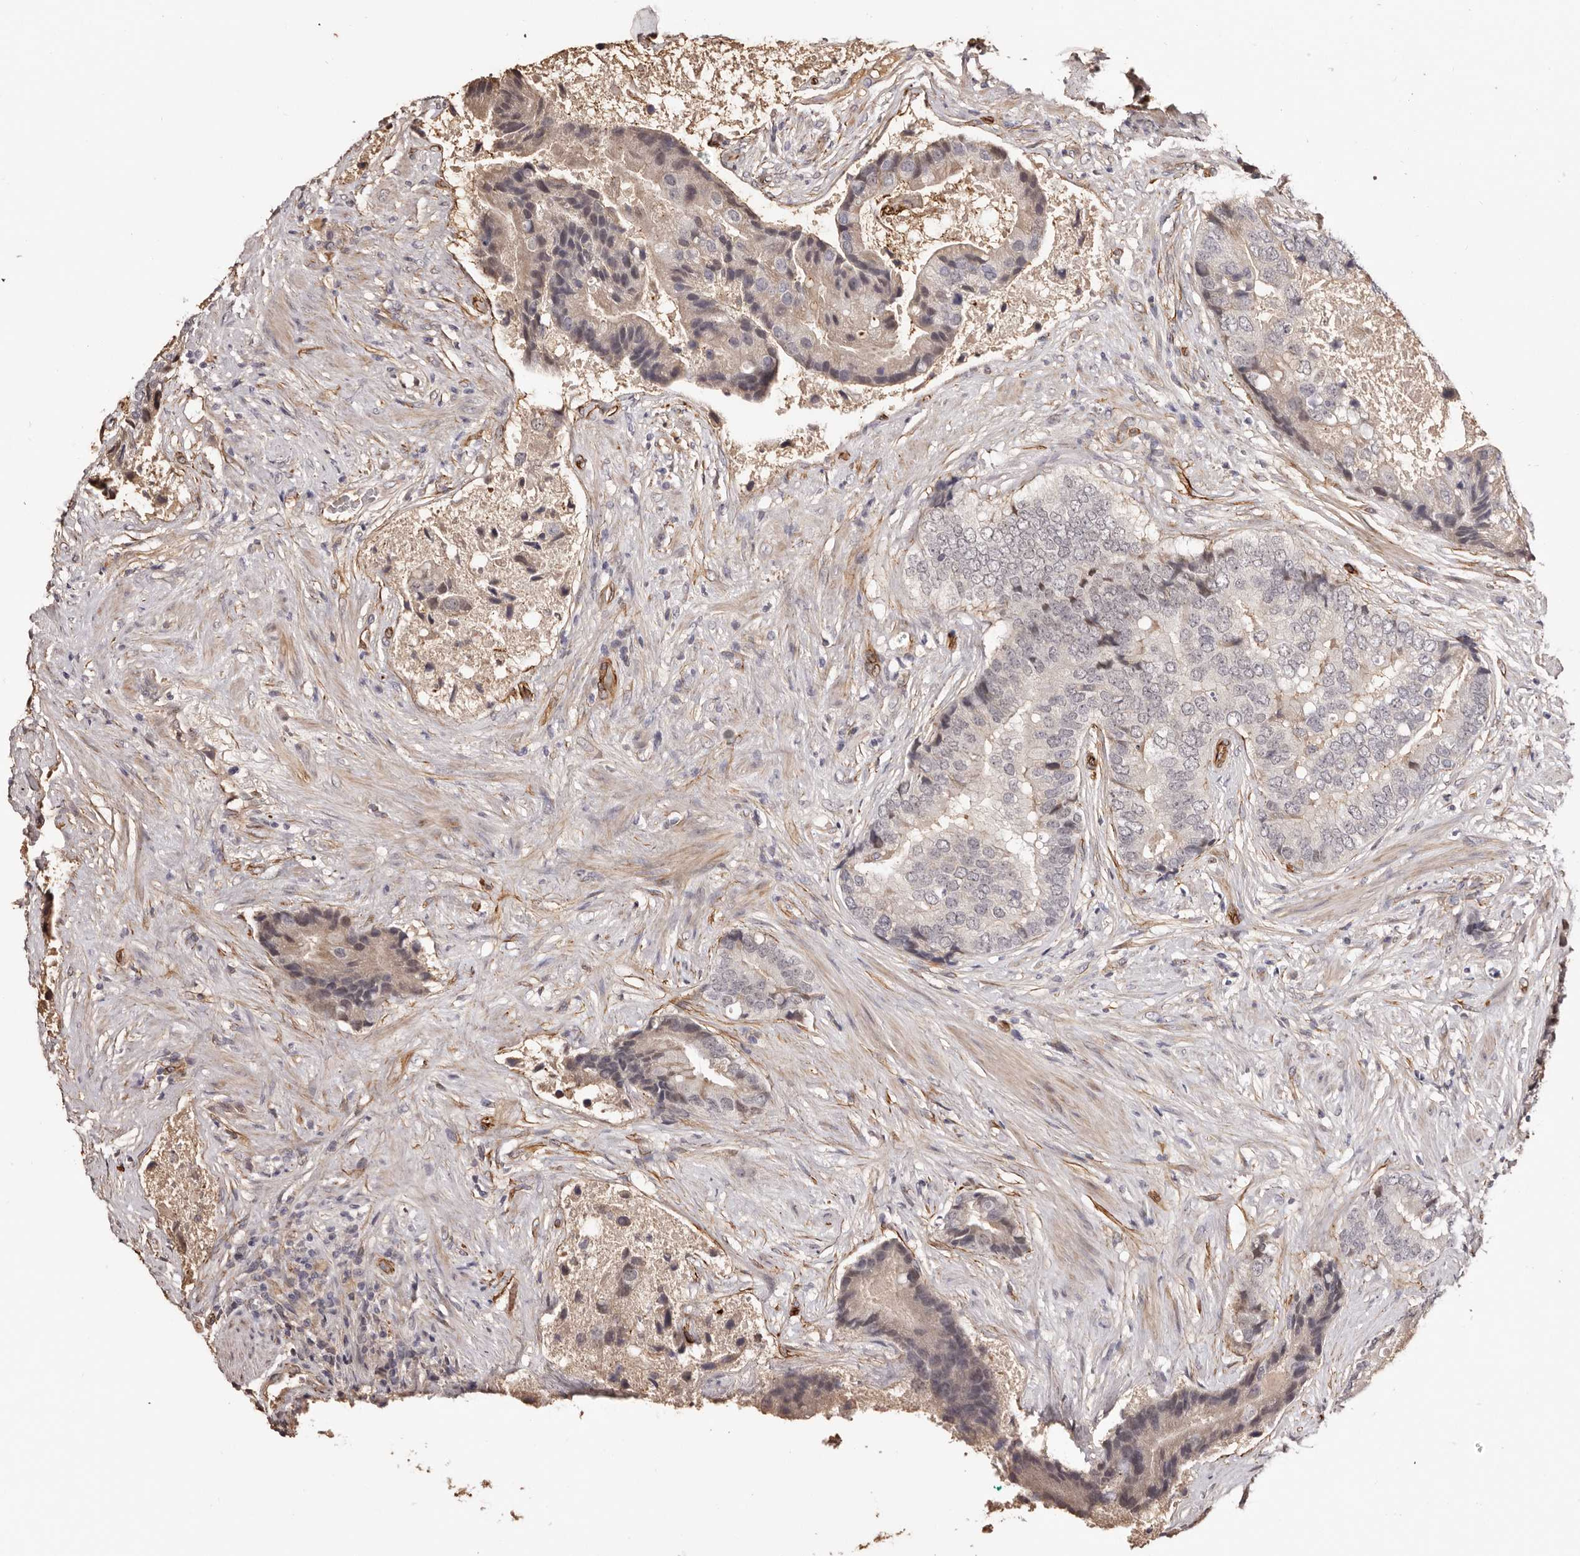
{"staining": {"intensity": "weak", "quantity": "<25%", "location": "cytoplasmic/membranous"}, "tissue": "prostate cancer", "cell_type": "Tumor cells", "image_type": "cancer", "snomed": [{"axis": "morphology", "description": "Adenocarcinoma, High grade"}, {"axis": "topography", "description": "Prostate"}], "caption": "High power microscopy micrograph of an immunohistochemistry (IHC) photomicrograph of high-grade adenocarcinoma (prostate), revealing no significant positivity in tumor cells.", "gene": "ZNF557", "patient": {"sex": "male", "age": 70}}